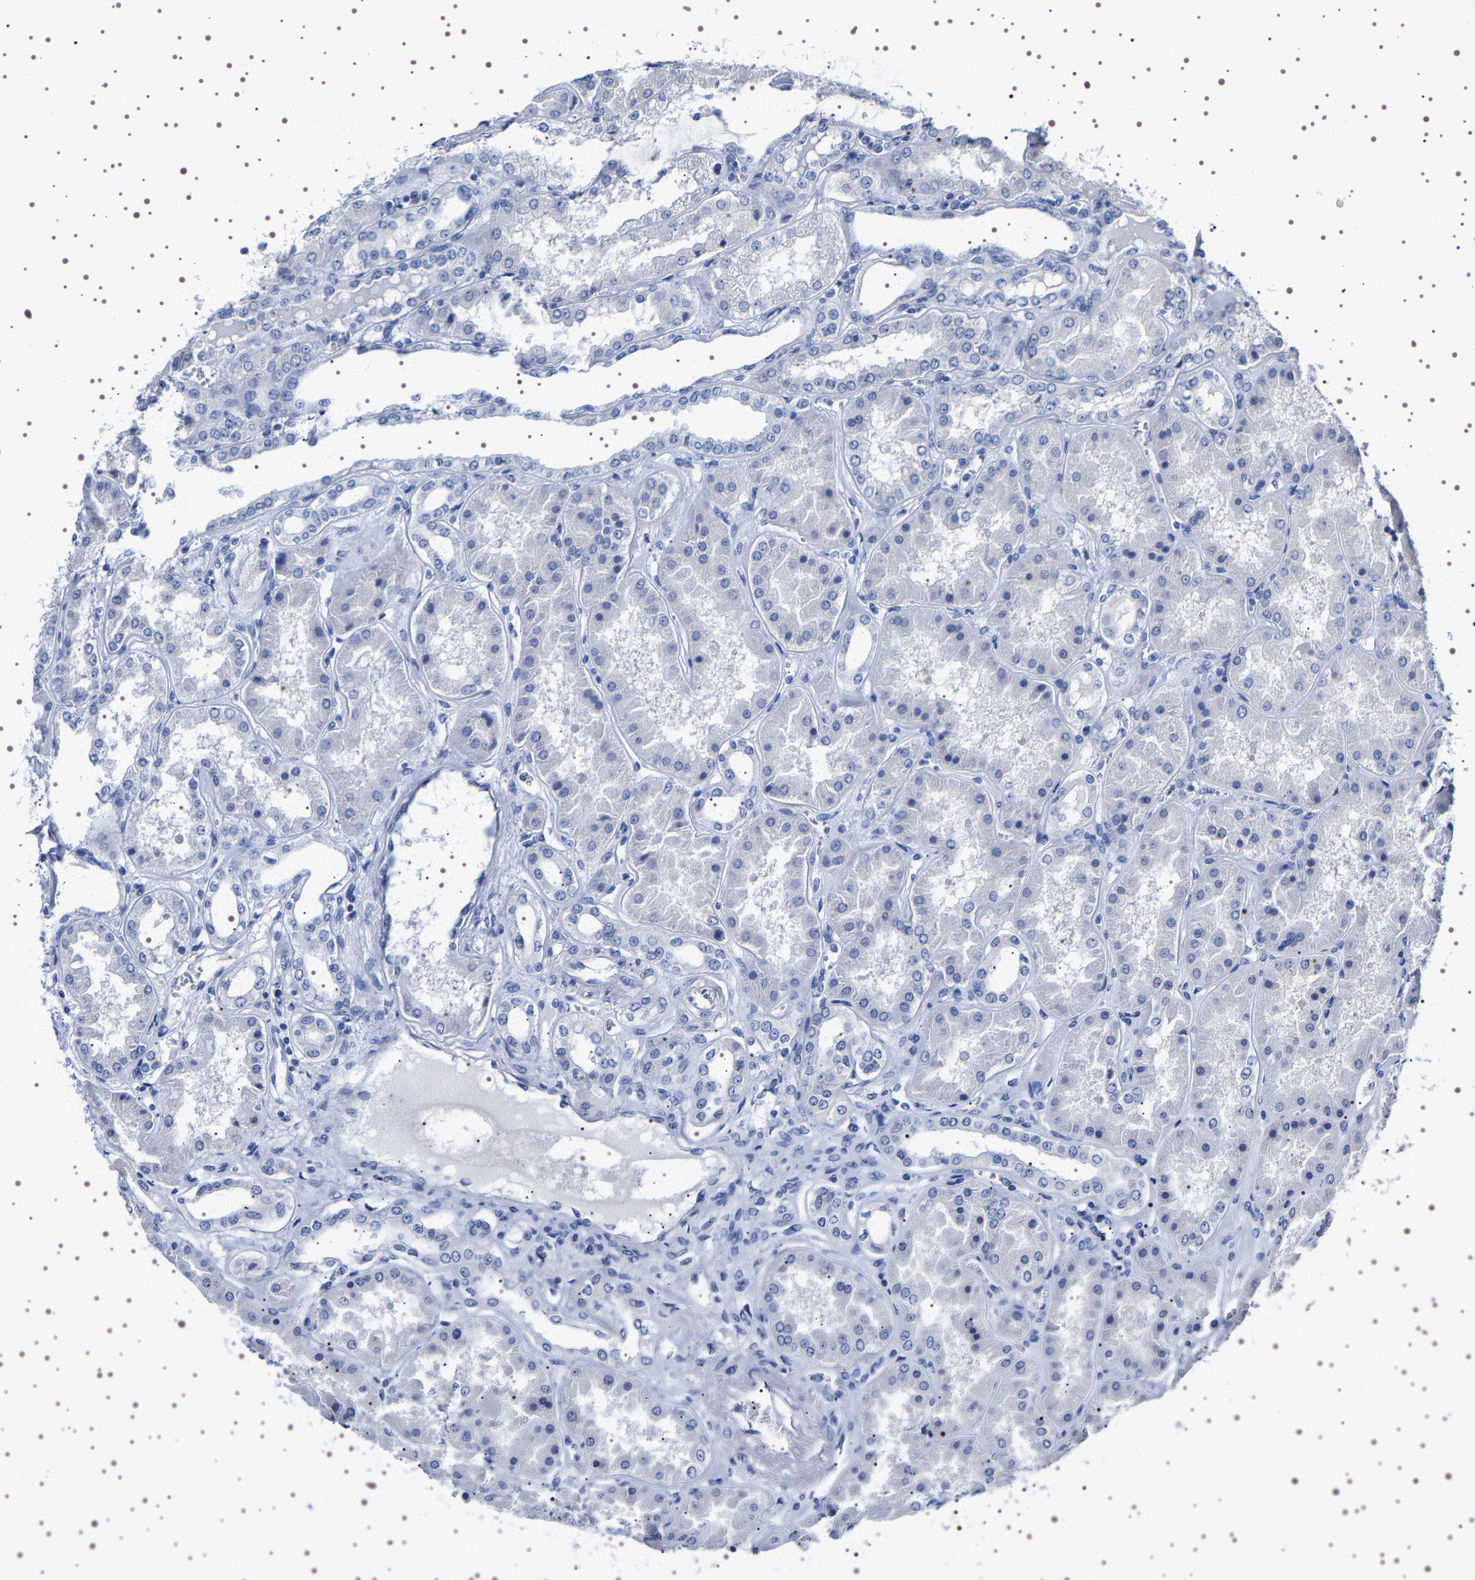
{"staining": {"intensity": "negative", "quantity": "none", "location": "none"}, "tissue": "kidney", "cell_type": "Cells in glomeruli", "image_type": "normal", "snomed": [{"axis": "morphology", "description": "Normal tissue, NOS"}, {"axis": "topography", "description": "Kidney"}], "caption": "High magnification brightfield microscopy of normal kidney stained with DAB (brown) and counterstained with hematoxylin (blue): cells in glomeruli show no significant expression. (IHC, brightfield microscopy, high magnification).", "gene": "UBQLN3", "patient": {"sex": "female", "age": 56}}